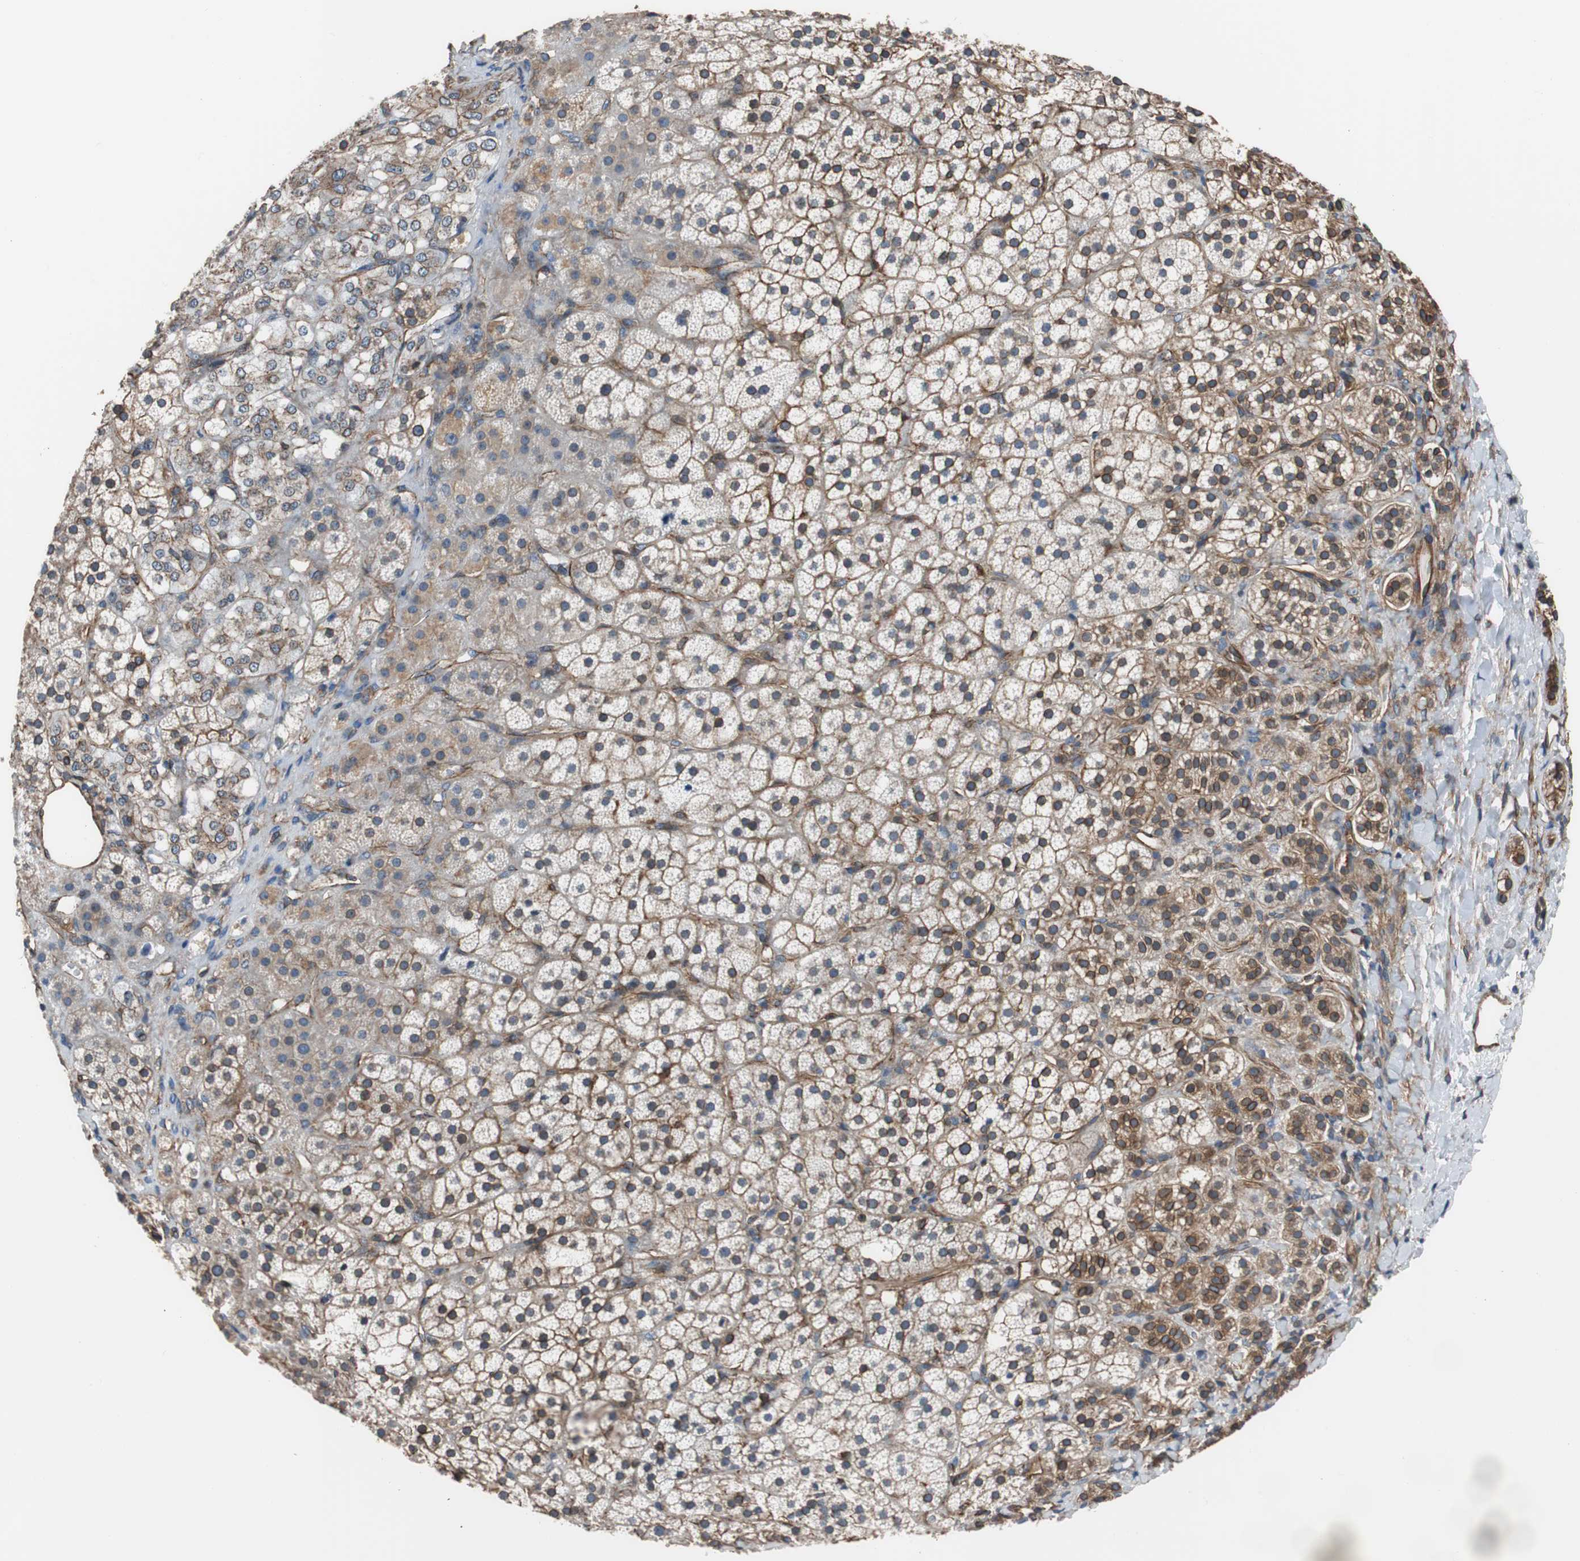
{"staining": {"intensity": "negative", "quantity": "none", "location": "none"}, "tissue": "adrenal gland", "cell_type": "Glandular cells", "image_type": "normal", "snomed": [{"axis": "morphology", "description": "Normal tissue, NOS"}, {"axis": "topography", "description": "Adrenal gland"}], "caption": "An immunohistochemistry image of unremarkable adrenal gland is shown. There is no staining in glandular cells of adrenal gland.", "gene": "KIF3B", "patient": {"sex": "female", "age": 44}}